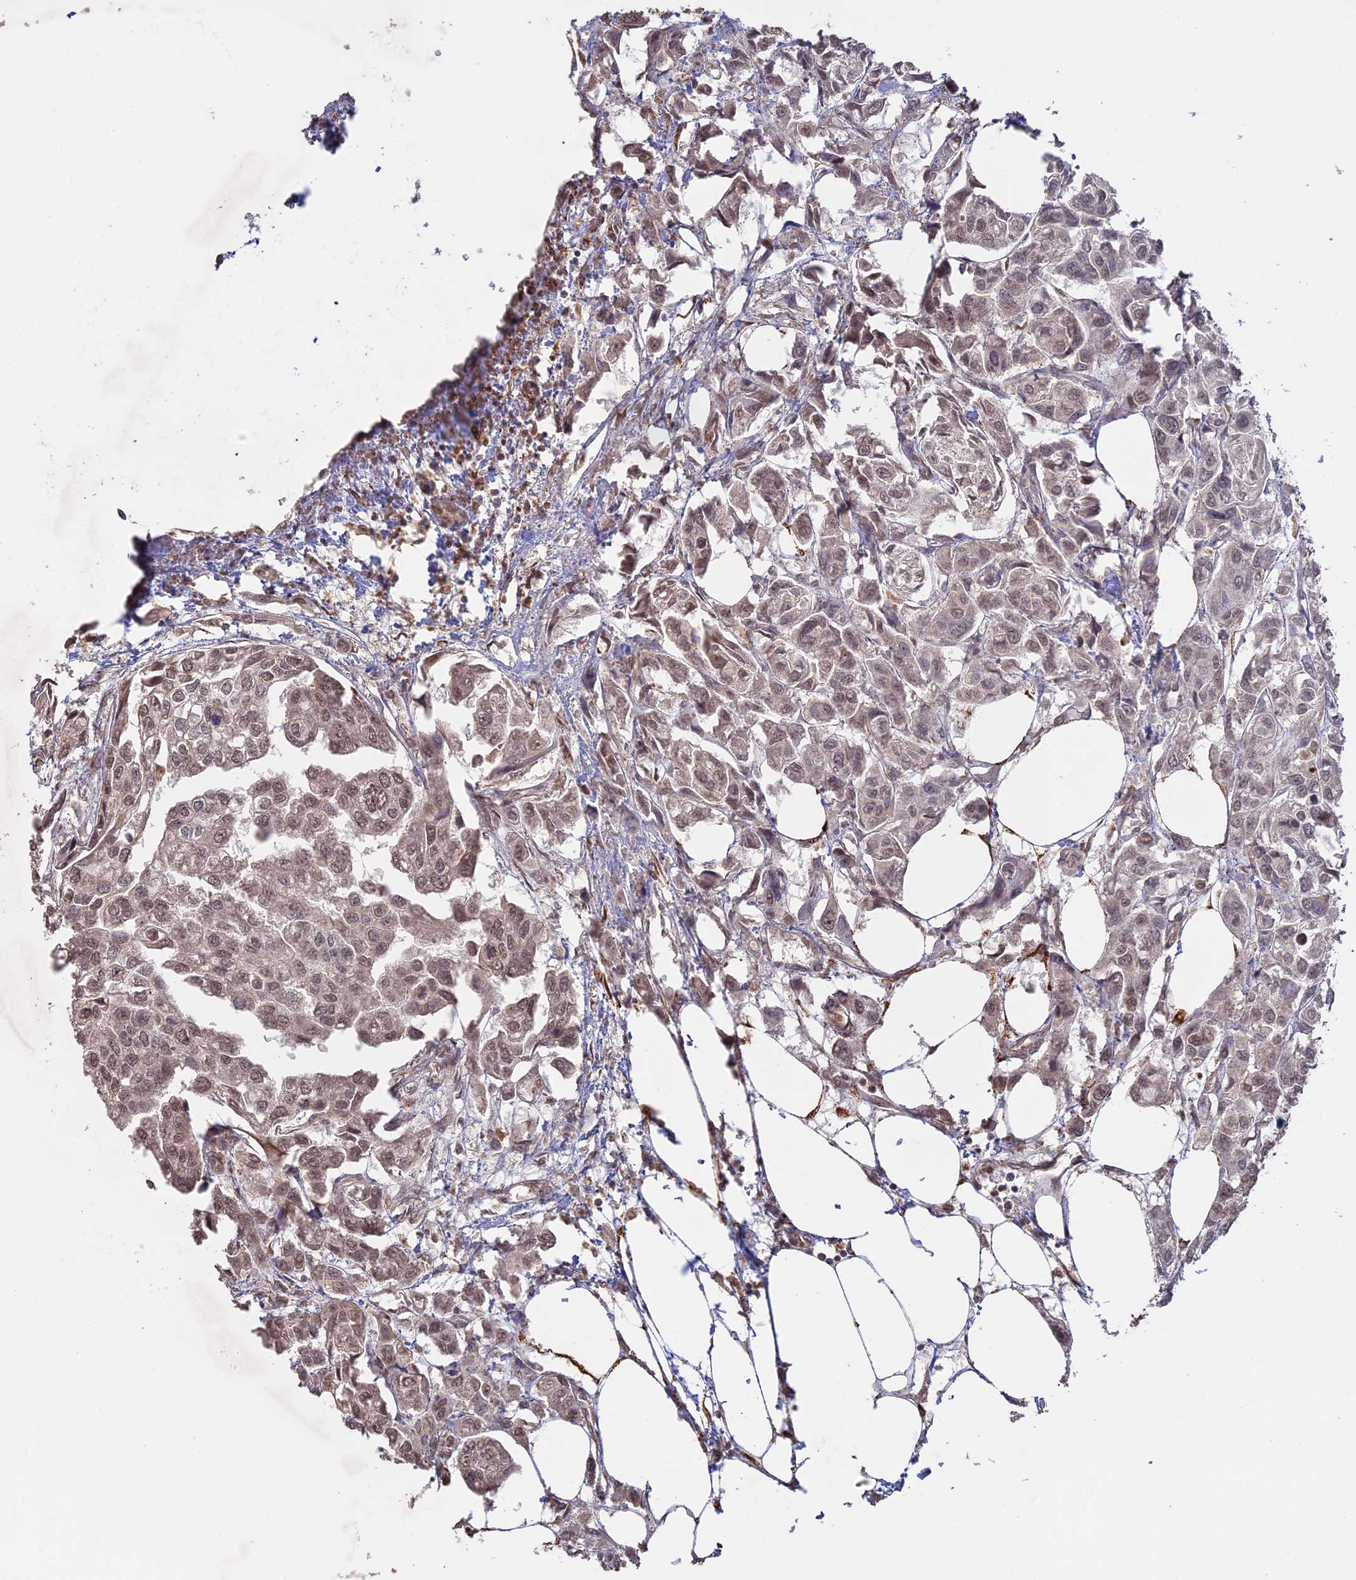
{"staining": {"intensity": "weak", "quantity": ">75%", "location": "nuclear"}, "tissue": "urothelial cancer", "cell_type": "Tumor cells", "image_type": "cancer", "snomed": [{"axis": "morphology", "description": "Urothelial carcinoma, High grade"}, {"axis": "topography", "description": "Urinary bladder"}], "caption": "An IHC photomicrograph of neoplastic tissue is shown. Protein staining in brown shows weak nuclear positivity in urothelial cancer within tumor cells. The staining is performed using DAB (3,3'-diaminobenzidine) brown chromogen to label protein expression. The nuclei are counter-stained blue using hematoxylin.", "gene": "FAM210B", "patient": {"sex": "male", "age": 67}}